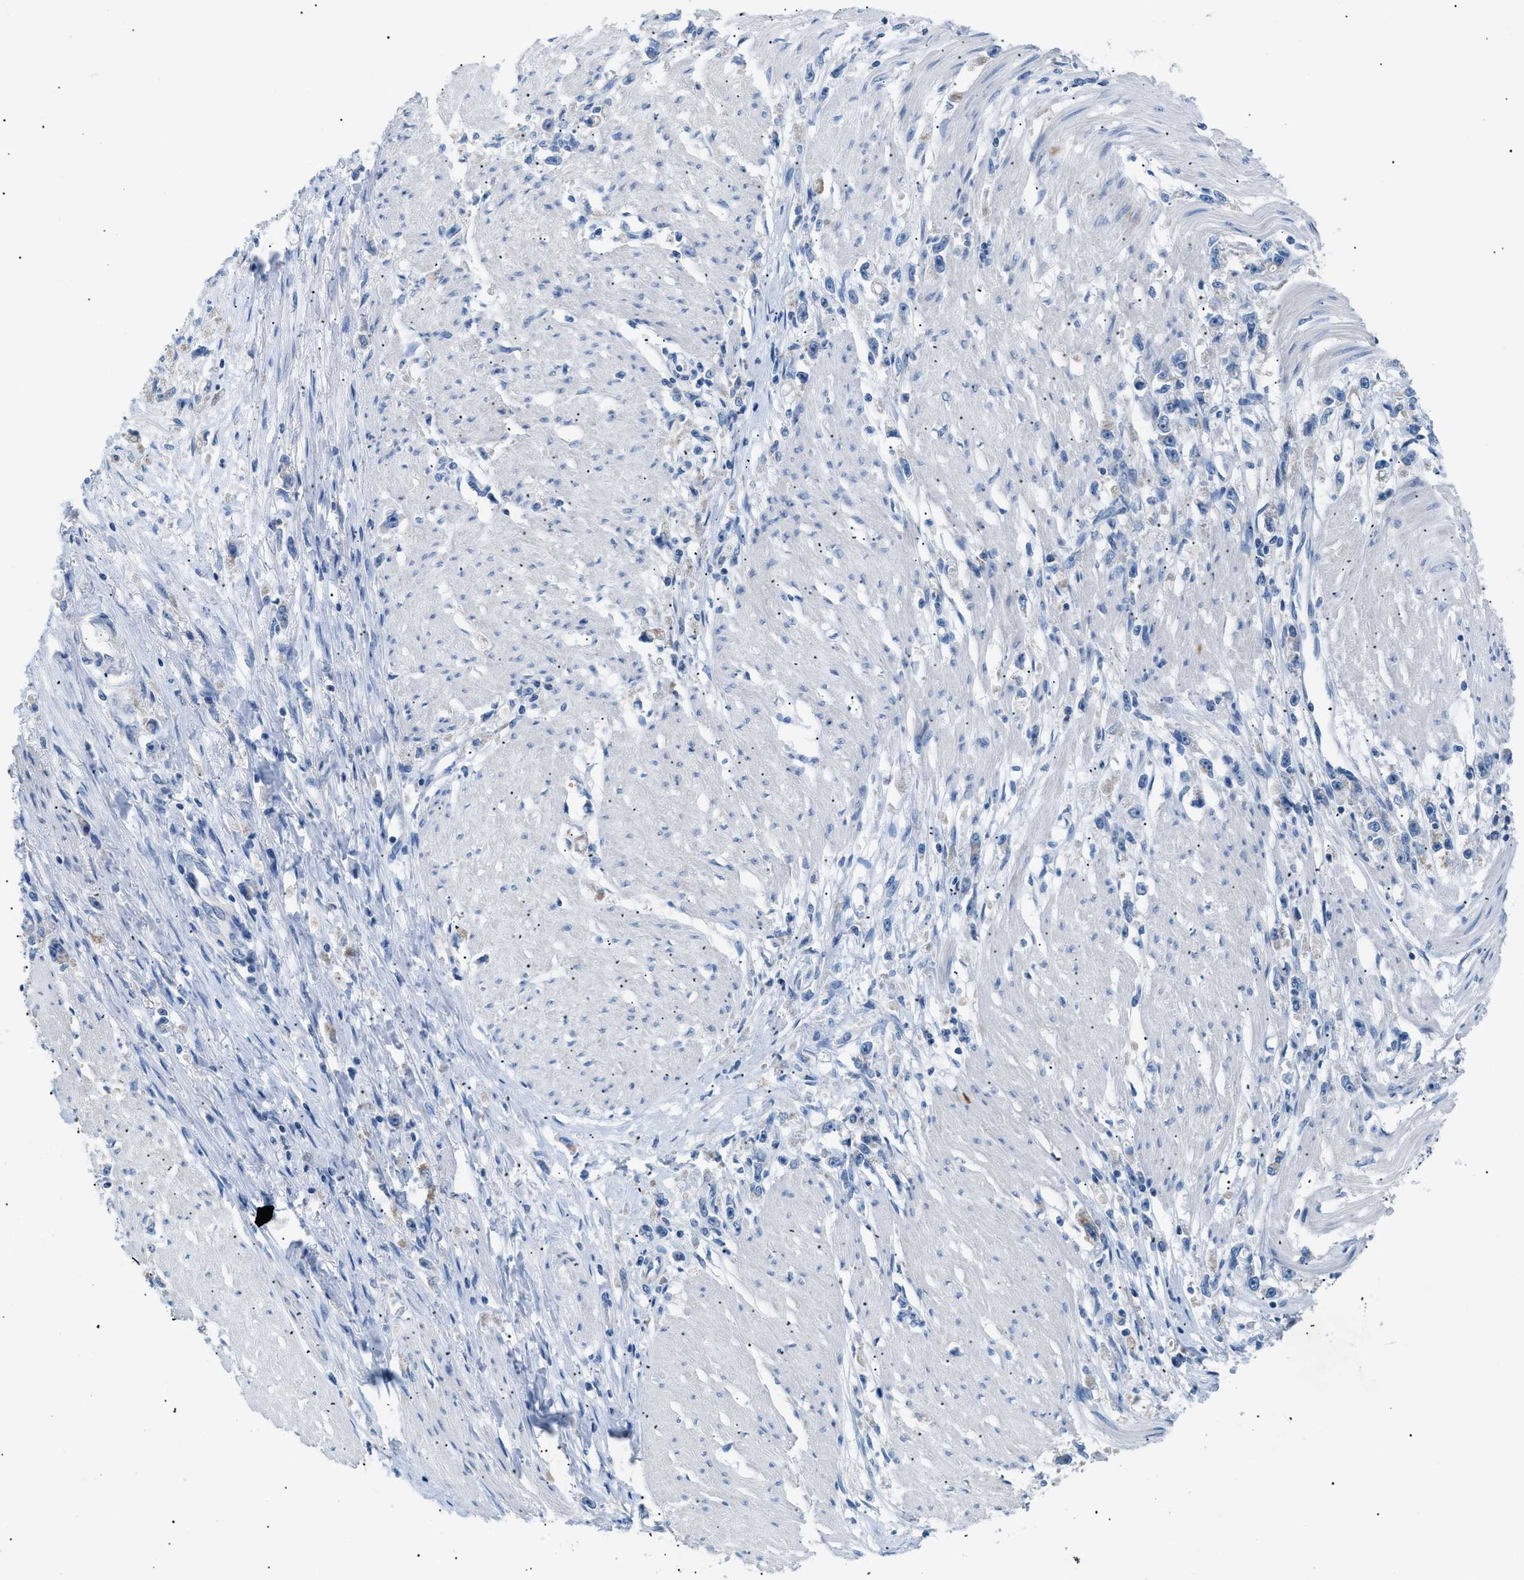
{"staining": {"intensity": "negative", "quantity": "none", "location": "none"}, "tissue": "stomach cancer", "cell_type": "Tumor cells", "image_type": "cancer", "snomed": [{"axis": "morphology", "description": "Adenocarcinoma, NOS"}, {"axis": "topography", "description": "Stomach"}], "caption": "A micrograph of human stomach cancer (adenocarcinoma) is negative for staining in tumor cells. (DAB (3,3'-diaminobenzidine) immunohistochemistry (IHC) visualized using brightfield microscopy, high magnification).", "gene": "ILDR1", "patient": {"sex": "female", "age": 59}}